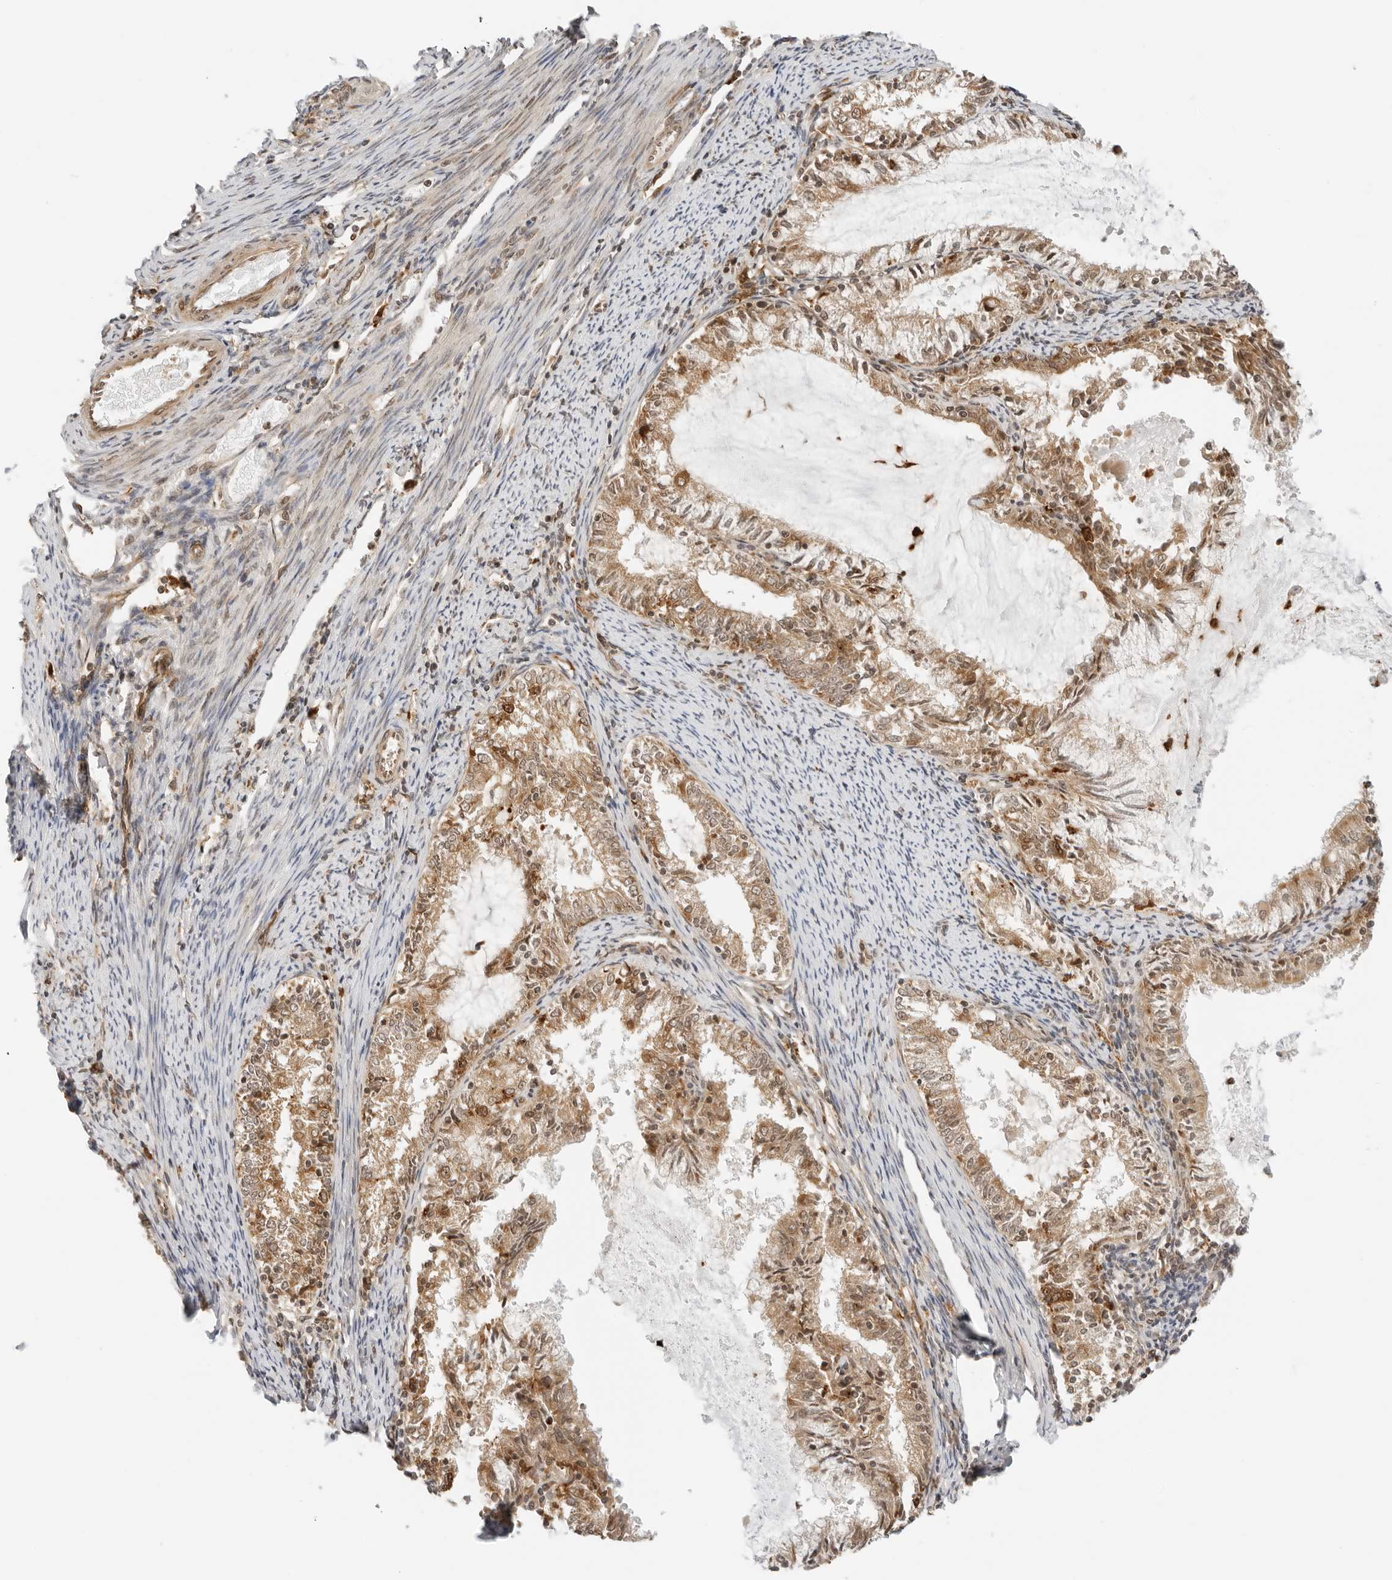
{"staining": {"intensity": "moderate", "quantity": ">75%", "location": "cytoplasmic/membranous"}, "tissue": "endometrial cancer", "cell_type": "Tumor cells", "image_type": "cancer", "snomed": [{"axis": "morphology", "description": "Adenocarcinoma, NOS"}, {"axis": "topography", "description": "Endometrium"}], "caption": "There is medium levels of moderate cytoplasmic/membranous expression in tumor cells of endometrial cancer (adenocarcinoma), as demonstrated by immunohistochemical staining (brown color).", "gene": "RC3H1", "patient": {"sex": "female", "age": 57}}